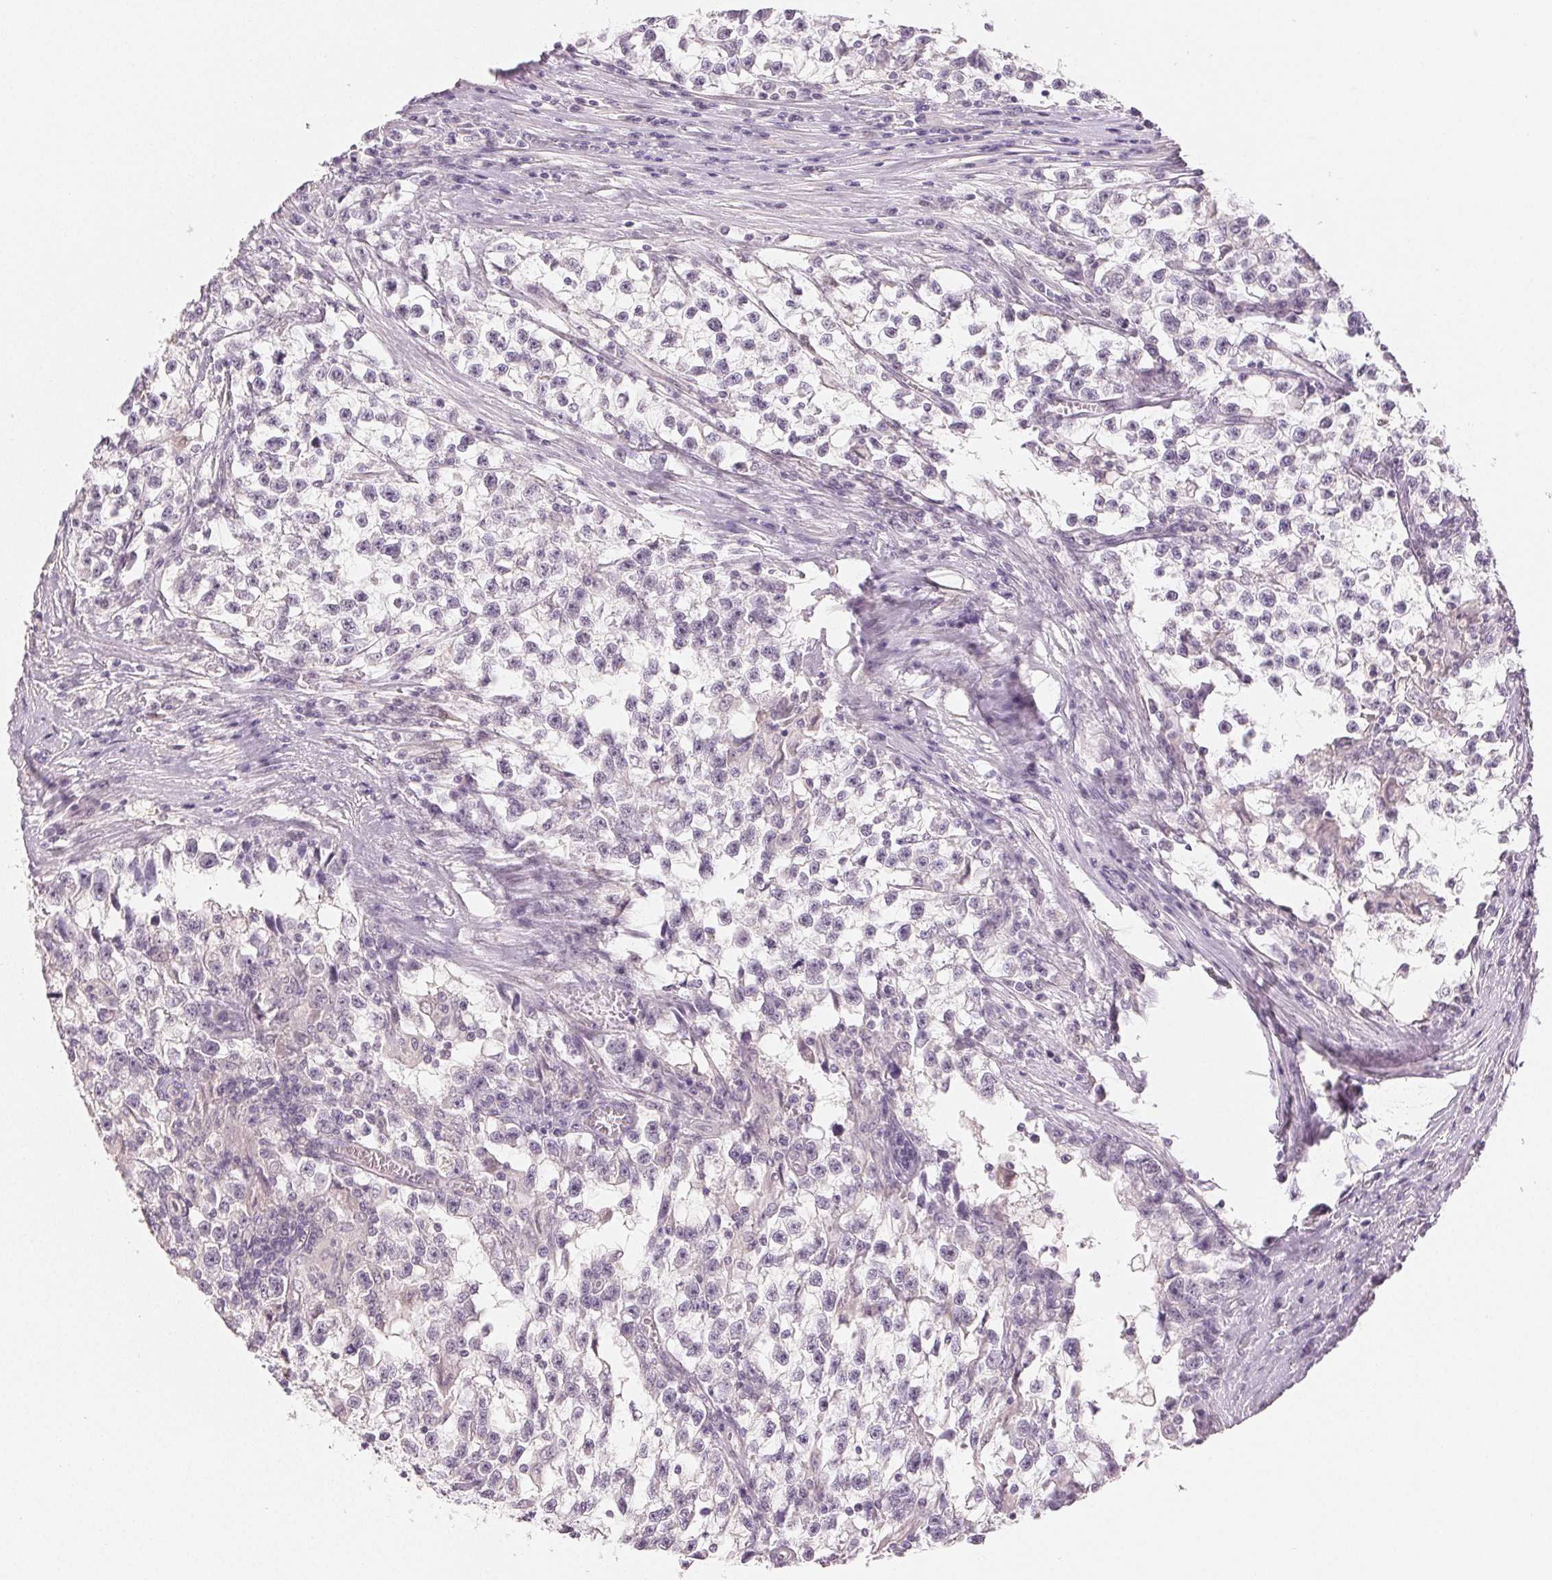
{"staining": {"intensity": "negative", "quantity": "none", "location": "none"}, "tissue": "testis cancer", "cell_type": "Tumor cells", "image_type": "cancer", "snomed": [{"axis": "morphology", "description": "Seminoma, NOS"}, {"axis": "topography", "description": "Testis"}], "caption": "IHC of testis seminoma displays no staining in tumor cells.", "gene": "MAP1LC3A", "patient": {"sex": "male", "age": 31}}